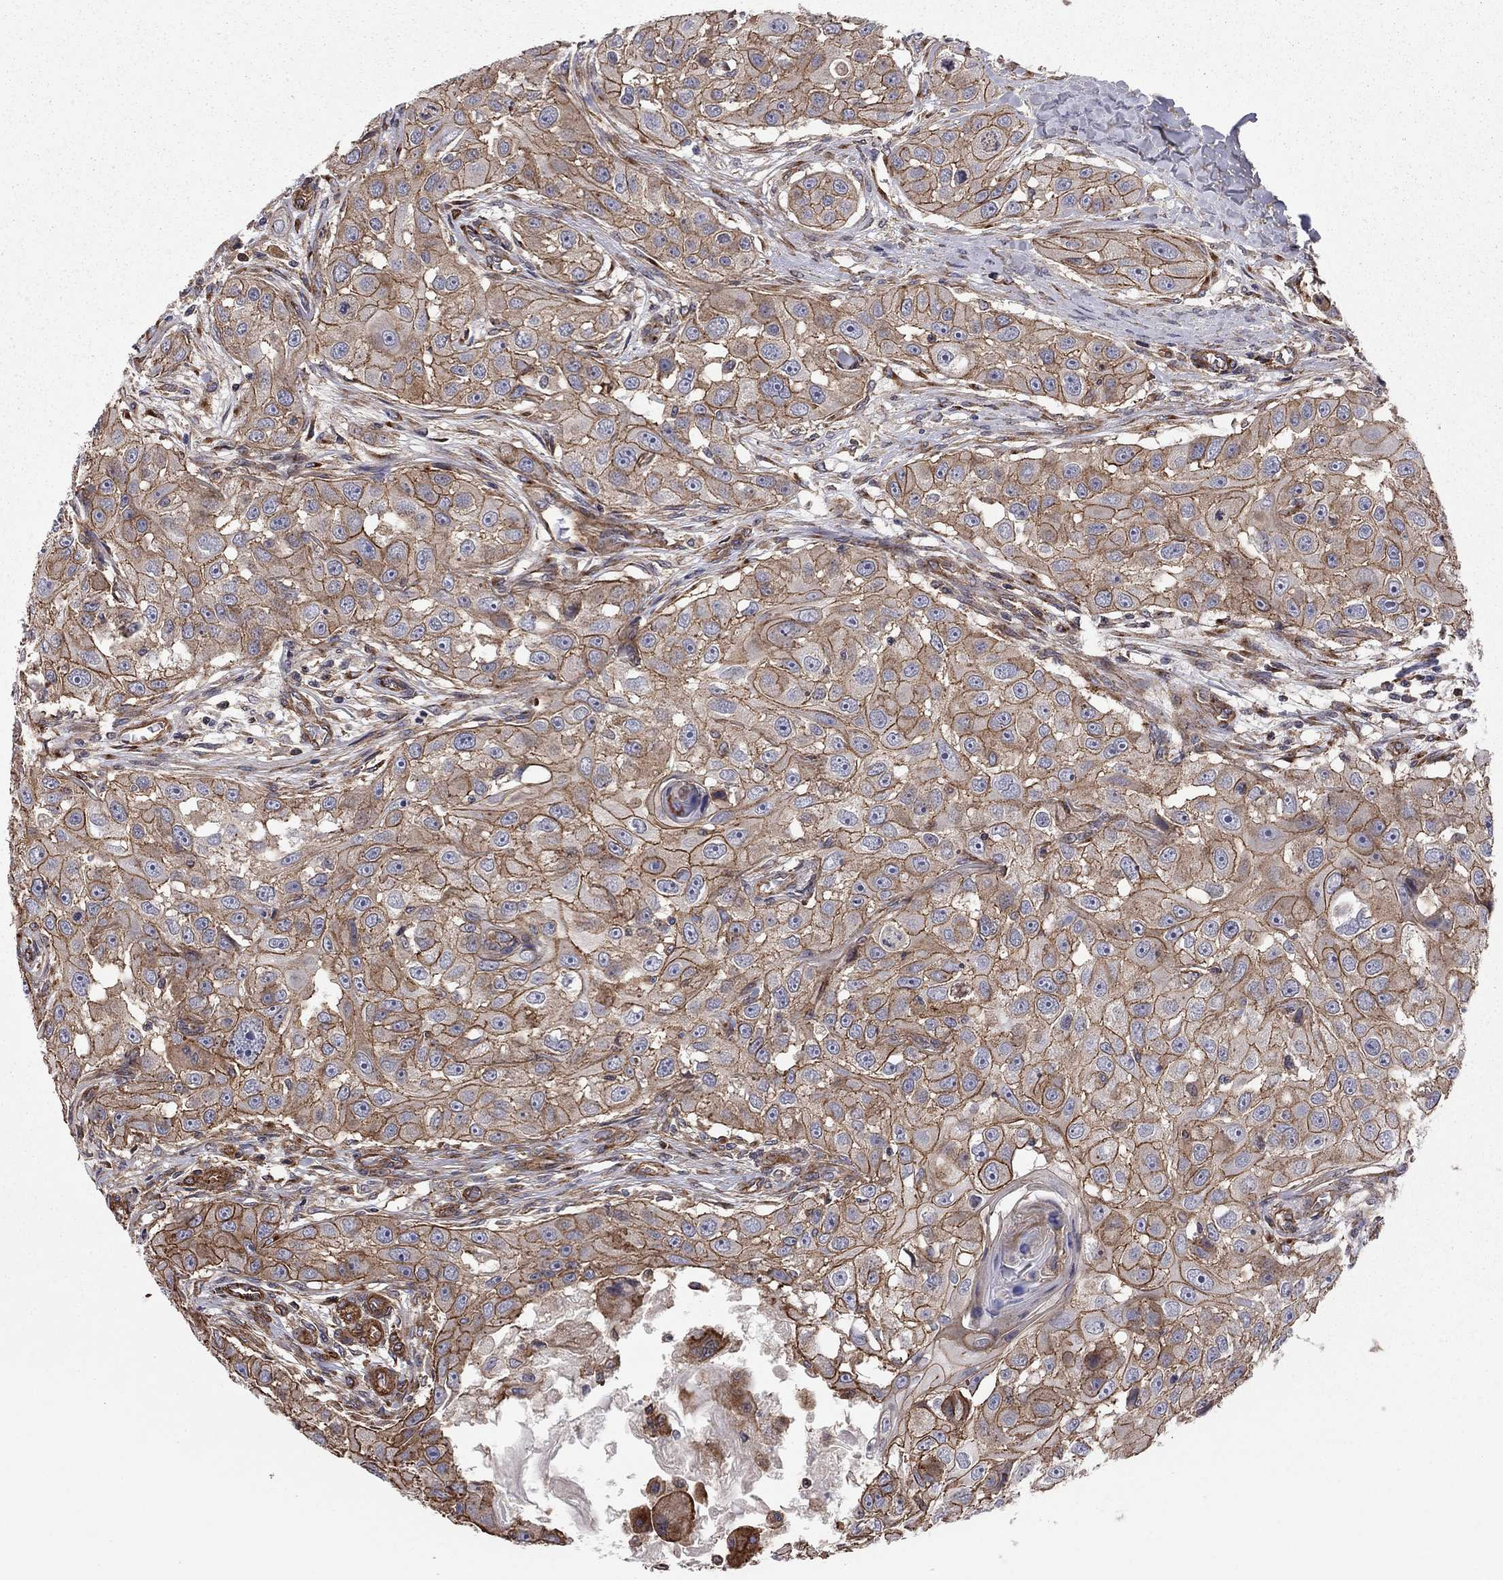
{"staining": {"intensity": "strong", "quantity": ">75%", "location": "cytoplasmic/membranous"}, "tissue": "head and neck cancer", "cell_type": "Tumor cells", "image_type": "cancer", "snomed": [{"axis": "morphology", "description": "Squamous cell carcinoma, NOS"}, {"axis": "topography", "description": "Head-Neck"}], "caption": "The photomicrograph exhibits a brown stain indicating the presence of a protein in the cytoplasmic/membranous of tumor cells in head and neck squamous cell carcinoma.", "gene": "RASEF", "patient": {"sex": "male", "age": 51}}